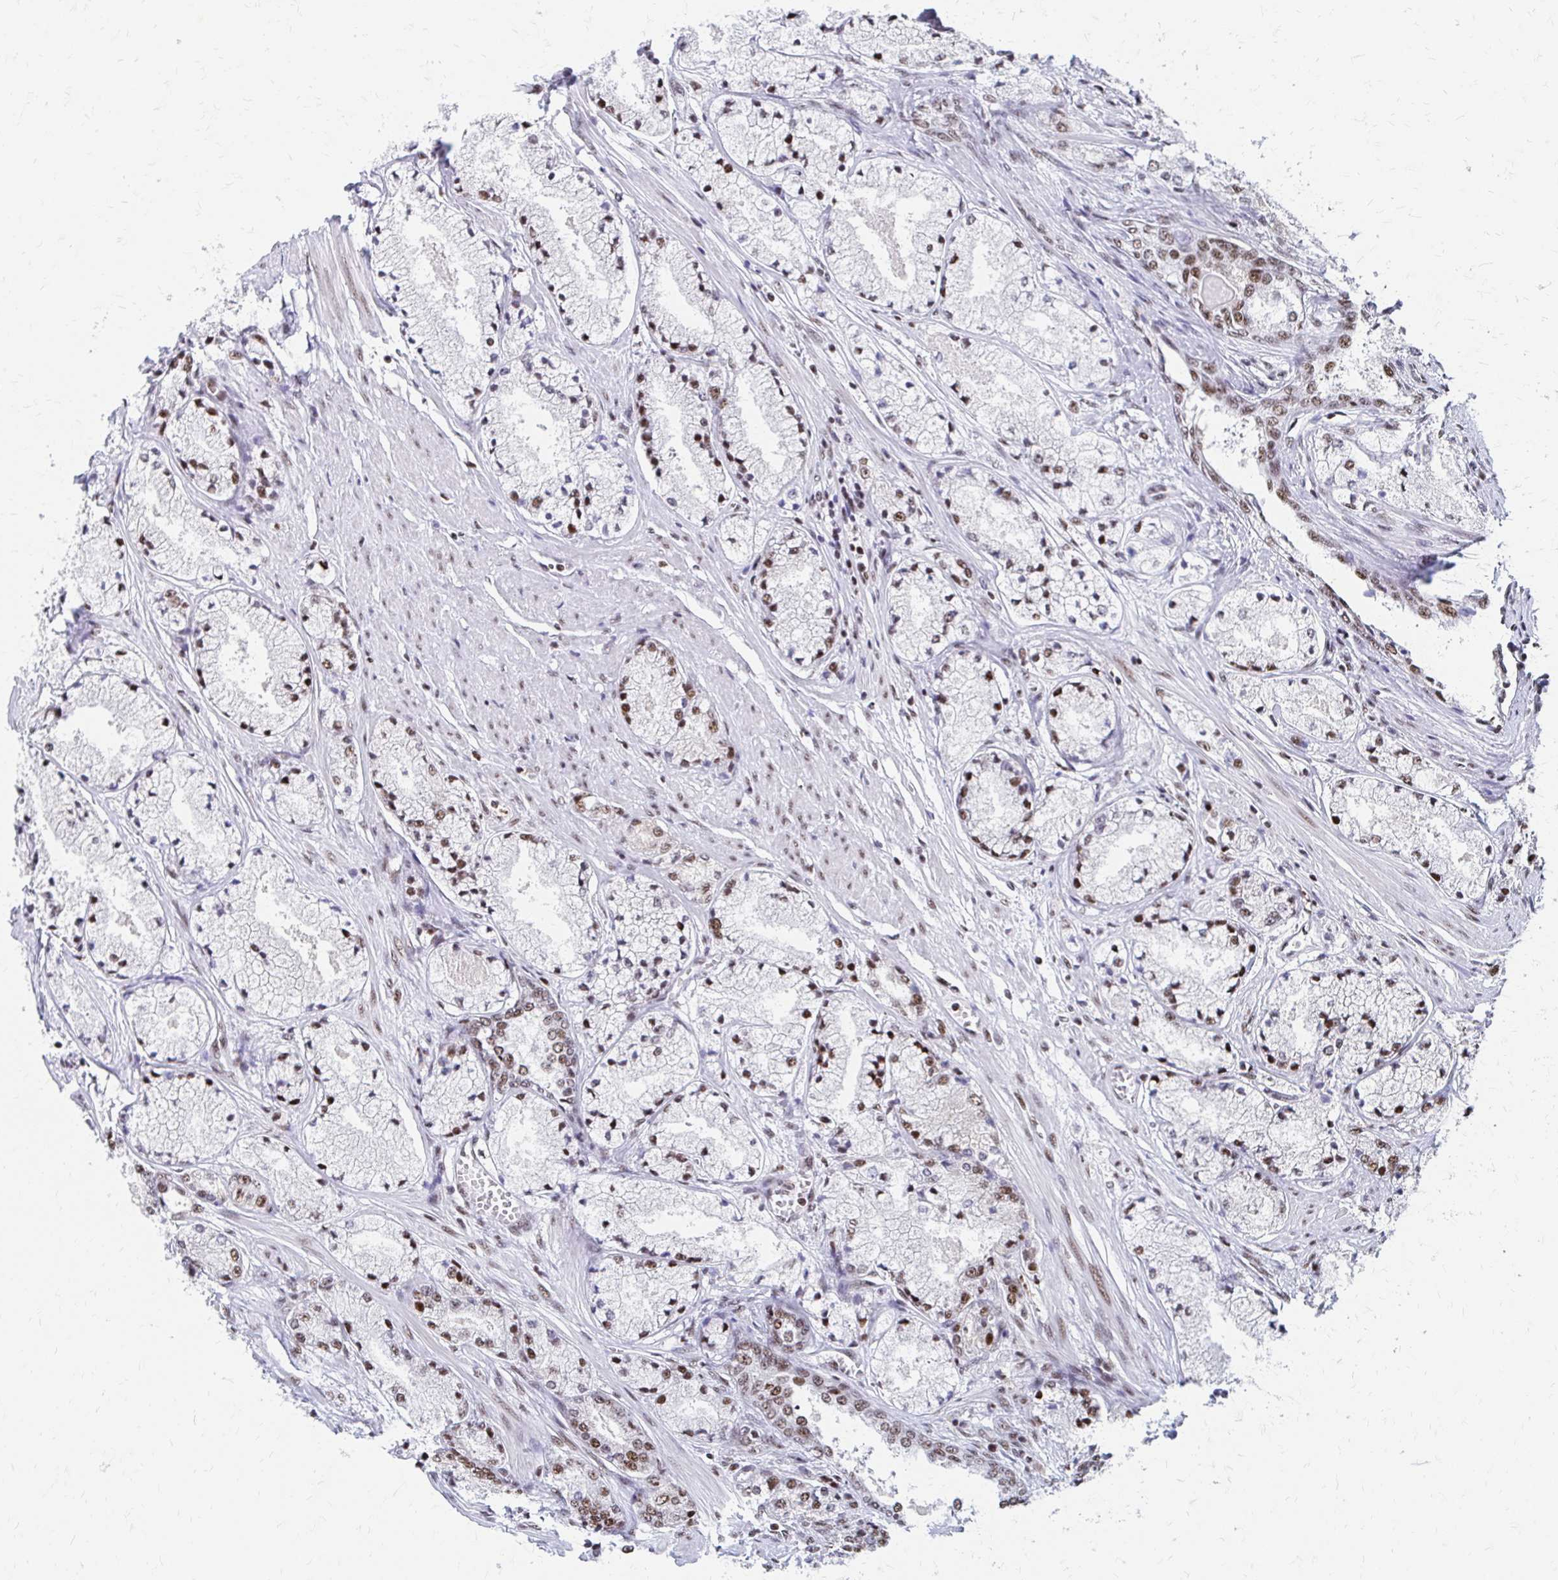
{"staining": {"intensity": "moderate", "quantity": "25%-75%", "location": "nuclear"}, "tissue": "prostate cancer", "cell_type": "Tumor cells", "image_type": "cancer", "snomed": [{"axis": "morphology", "description": "Adenocarcinoma, High grade"}, {"axis": "topography", "description": "Prostate"}], "caption": "Approximately 25%-75% of tumor cells in prostate cancer (high-grade adenocarcinoma) exhibit moderate nuclear protein staining as visualized by brown immunohistochemical staining.", "gene": "CNKSR3", "patient": {"sex": "male", "age": 63}}